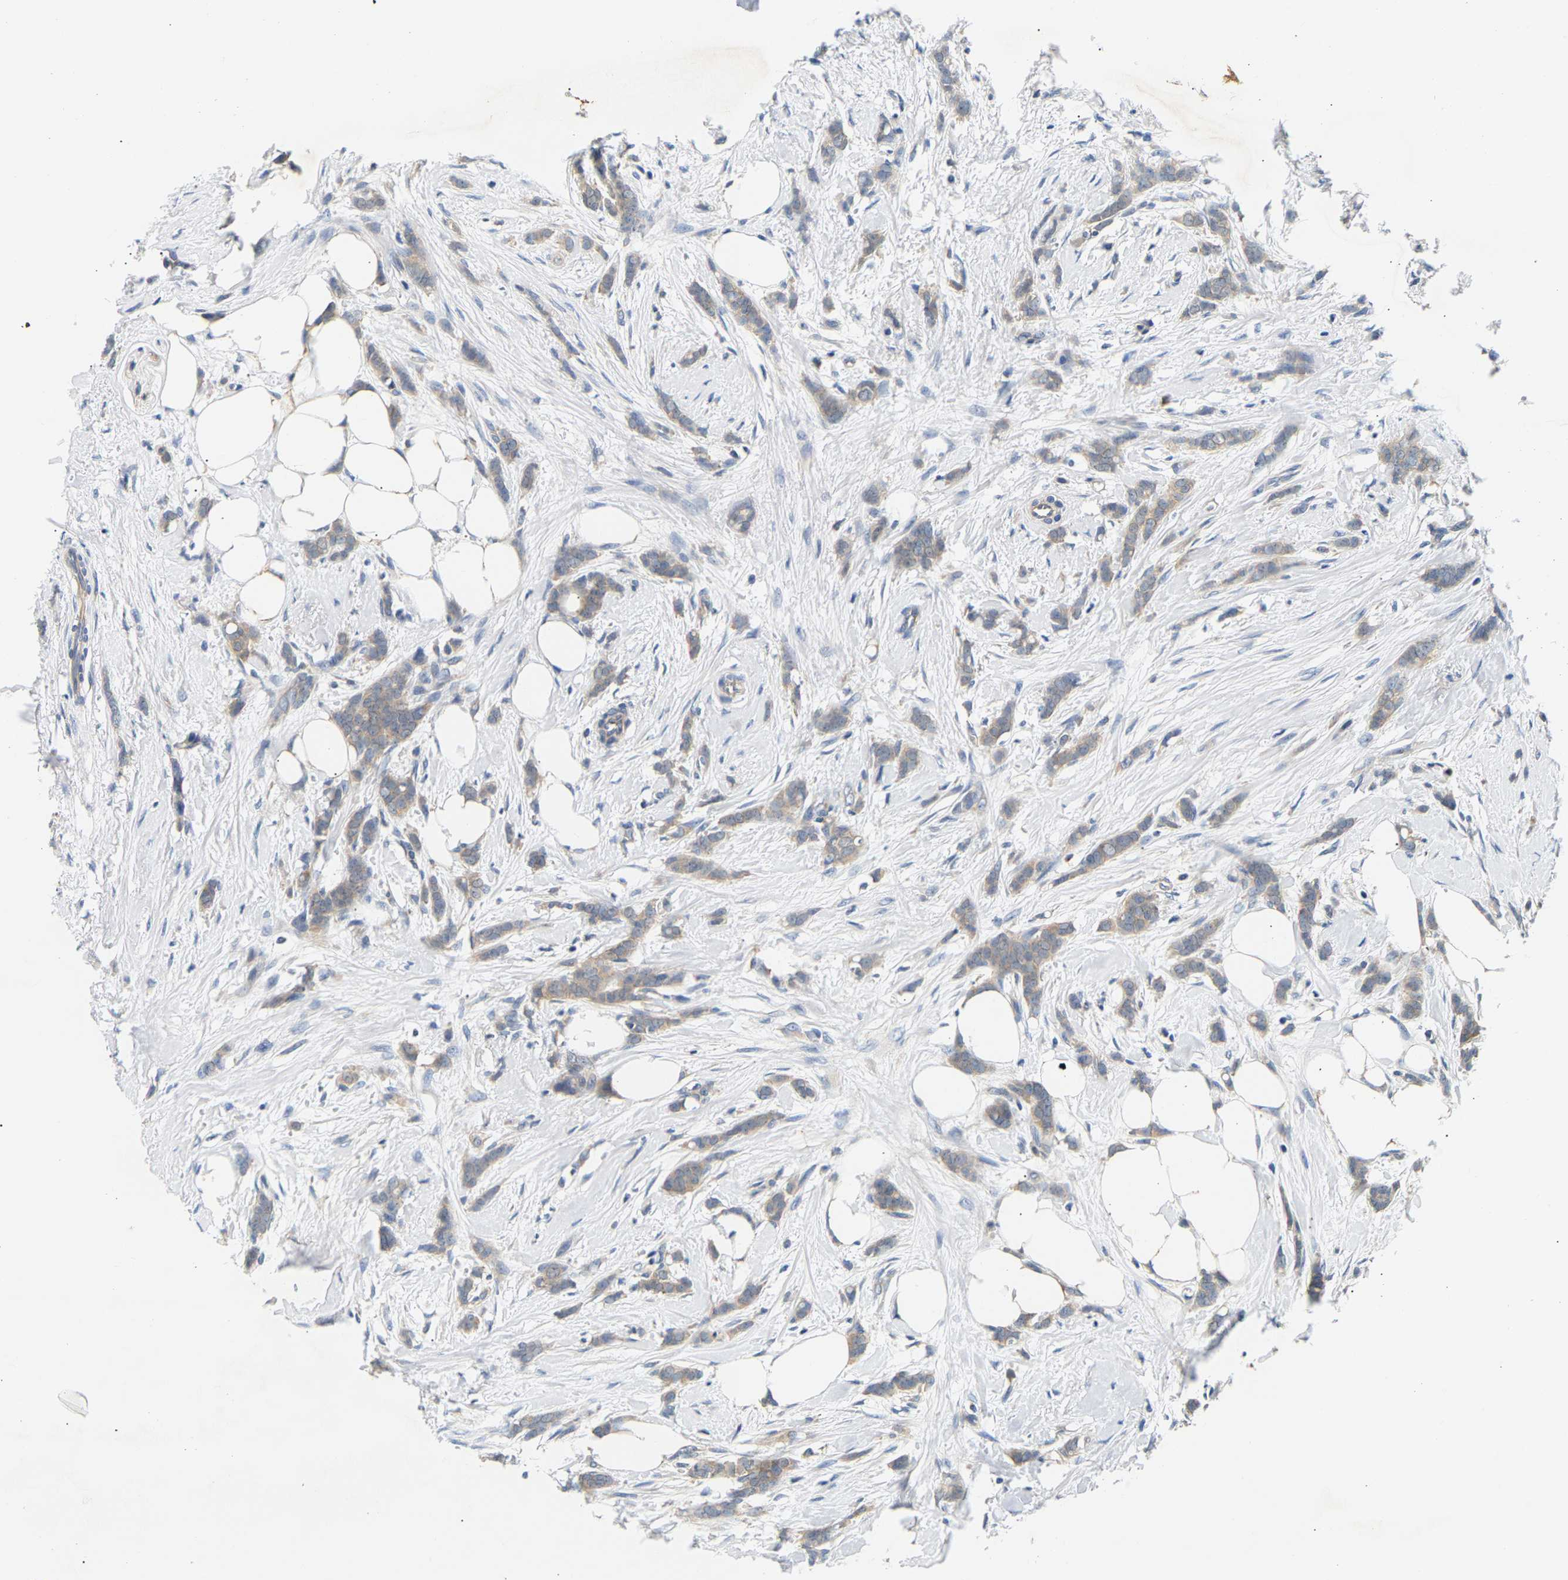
{"staining": {"intensity": "weak", "quantity": "25%-75%", "location": "cytoplasmic/membranous"}, "tissue": "breast cancer", "cell_type": "Tumor cells", "image_type": "cancer", "snomed": [{"axis": "morphology", "description": "Lobular carcinoma, in situ"}, {"axis": "morphology", "description": "Lobular carcinoma"}, {"axis": "topography", "description": "Breast"}], "caption": "Lobular carcinoma (breast) stained with a brown dye exhibits weak cytoplasmic/membranous positive staining in approximately 25%-75% of tumor cells.", "gene": "PPID", "patient": {"sex": "female", "age": 41}}